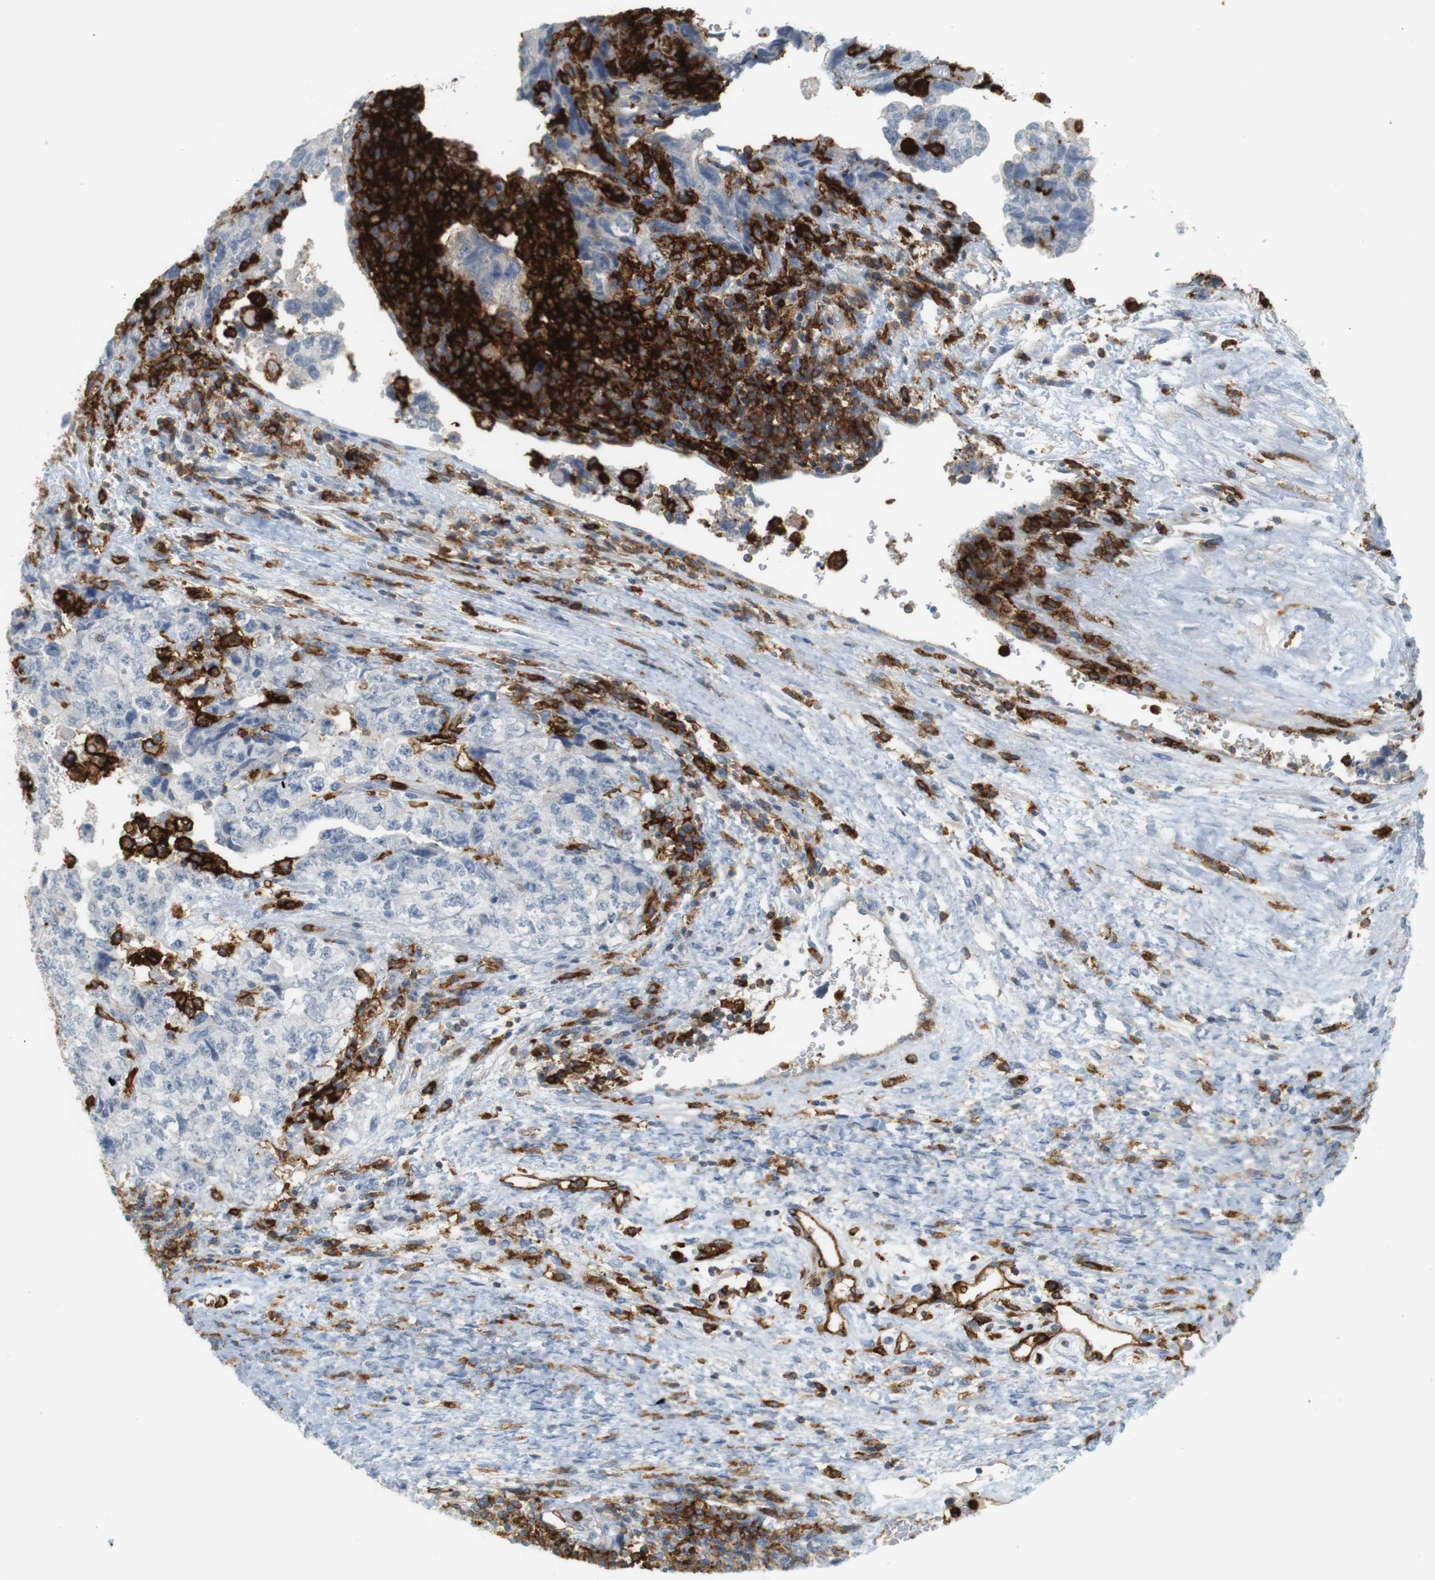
{"staining": {"intensity": "negative", "quantity": "none", "location": "none"}, "tissue": "testis cancer", "cell_type": "Tumor cells", "image_type": "cancer", "snomed": [{"axis": "morphology", "description": "Carcinoma, Embryonal, NOS"}, {"axis": "topography", "description": "Testis"}], "caption": "Immunohistochemical staining of testis embryonal carcinoma reveals no significant expression in tumor cells.", "gene": "SIRPA", "patient": {"sex": "male", "age": 36}}